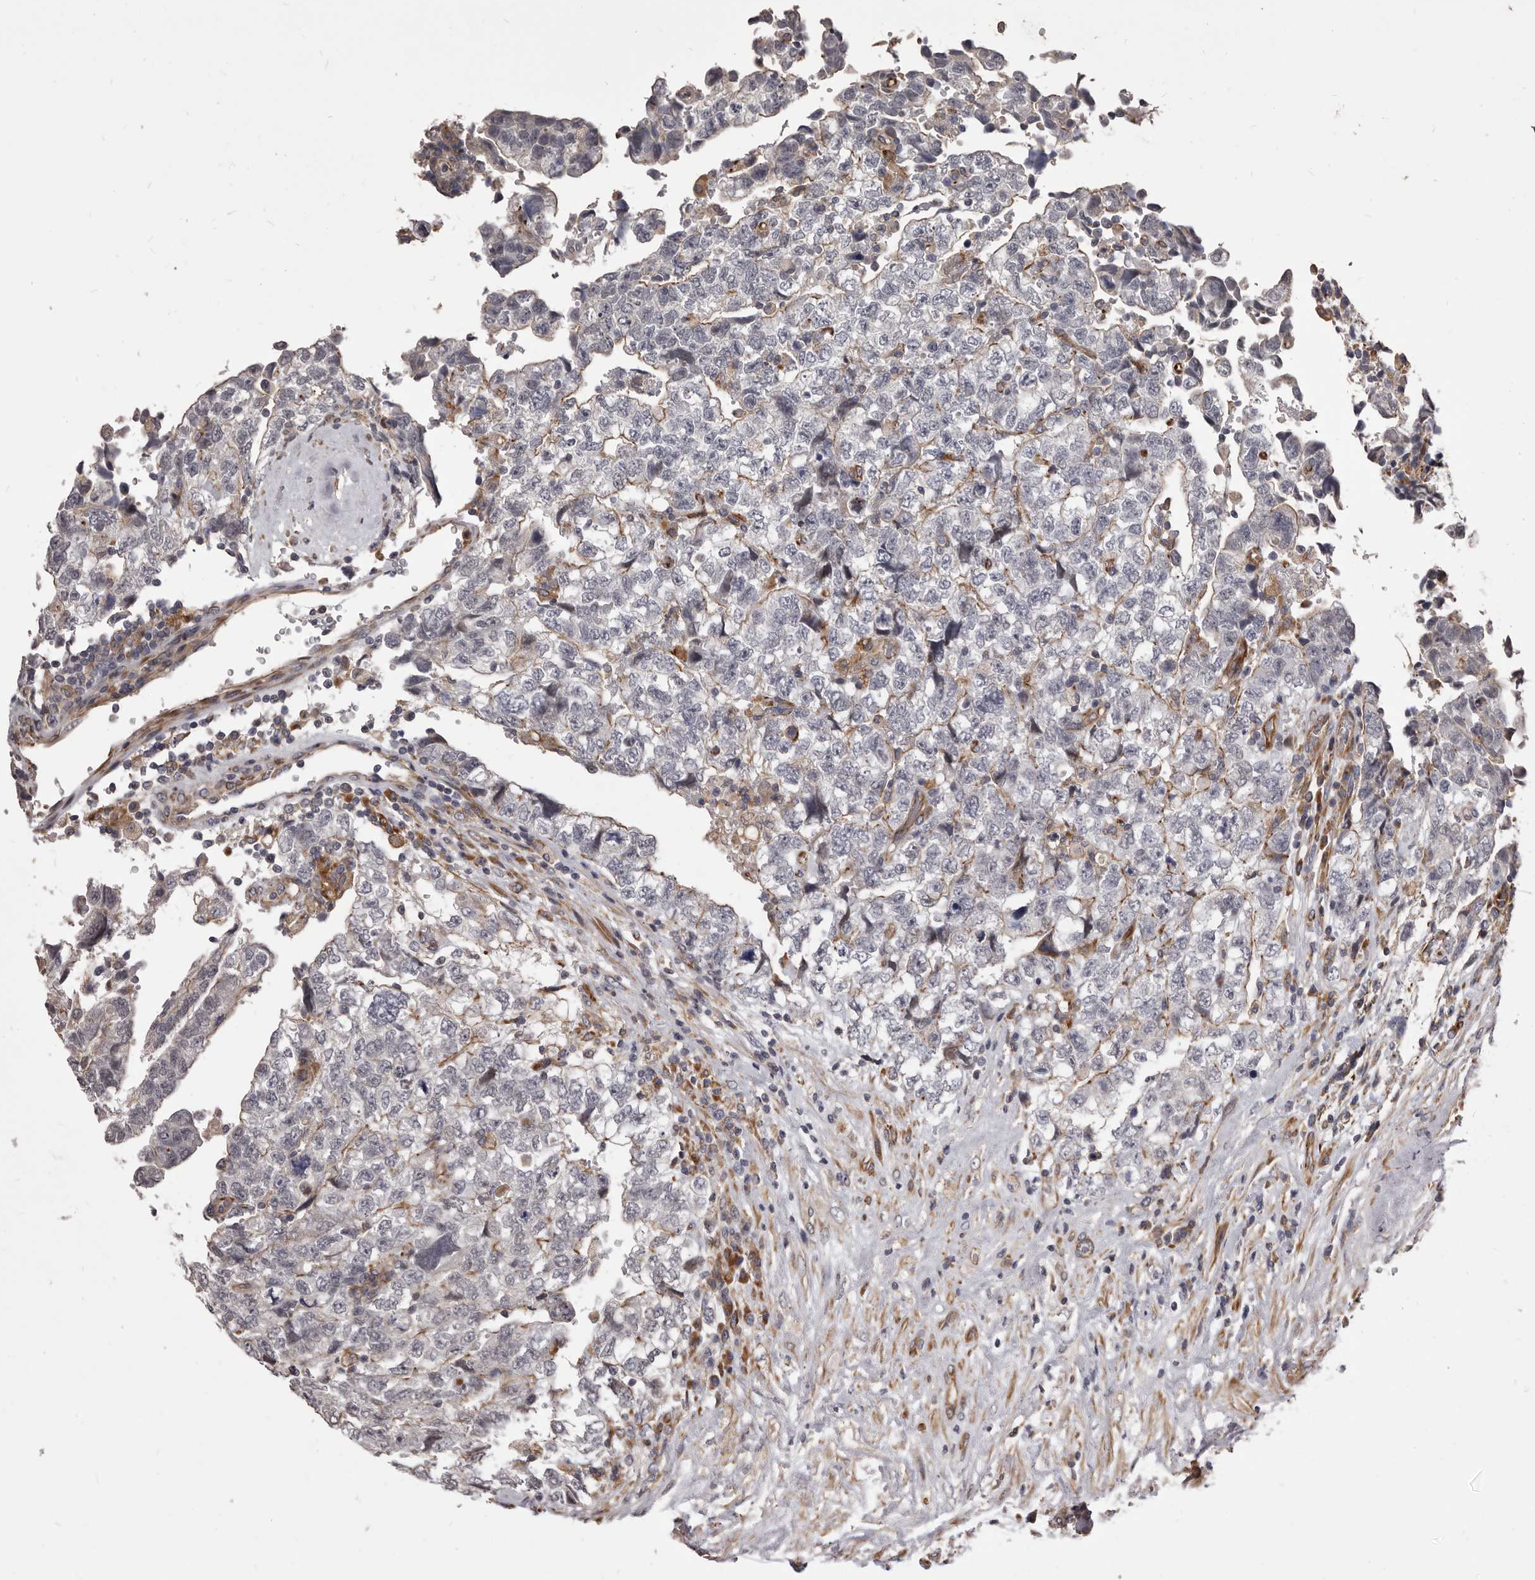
{"staining": {"intensity": "moderate", "quantity": "<25%", "location": "cytoplasmic/membranous"}, "tissue": "testis cancer", "cell_type": "Tumor cells", "image_type": "cancer", "snomed": [{"axis": "morphology", "description": "Carcinoma, Embryonal, NOS"}, {"axis": "topography", "description": "Testis"}], "caption": "Protein analysis of testis cancer tissue displays moderate cytoplasmic/membranous staining in approximately <25% of tumor cells.", "gene": "ALPK1", "patient": {"sex": "male", "age": 36}}